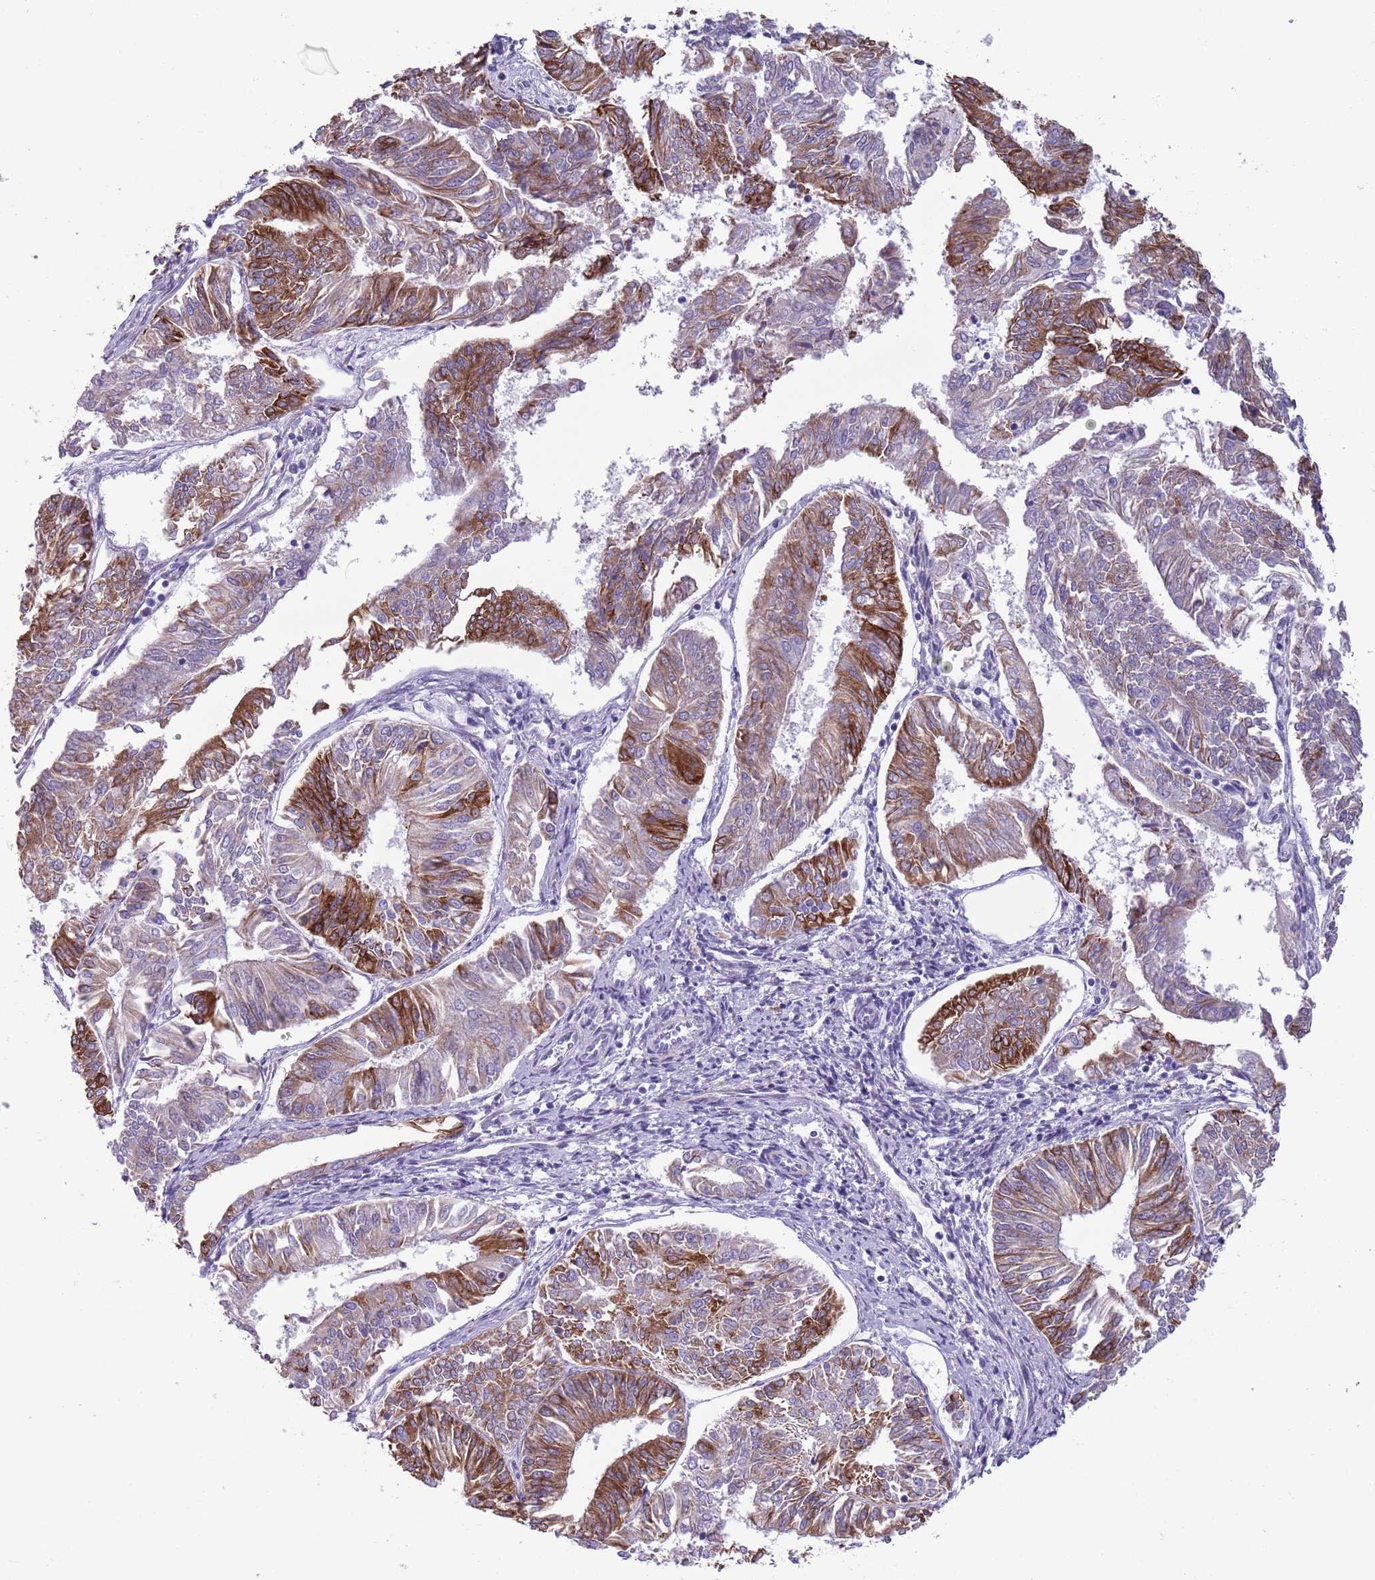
{"staining": {"intensity": "strong", "quantity": "25%-75%", "location": "cytoplasmic/membranous"}, "tissue": "endometrial cancer", "cell_type": "Tumor cells", "image_type": "cancer", "snomed": [{"axis": "morphology", "description": "Adenocarcinoma, NOS"}, {"axis": "topography", "description": "Endometrium"}], "caption": "Protein positivity by immunohistochemistry (IHC) reveals strong cytoplasmic/membranous expression in about 25%-75% of tumor cells in endometrial cancer.", "gene": "MRPL32", "patient": {"sex": "female", "age": 58}}